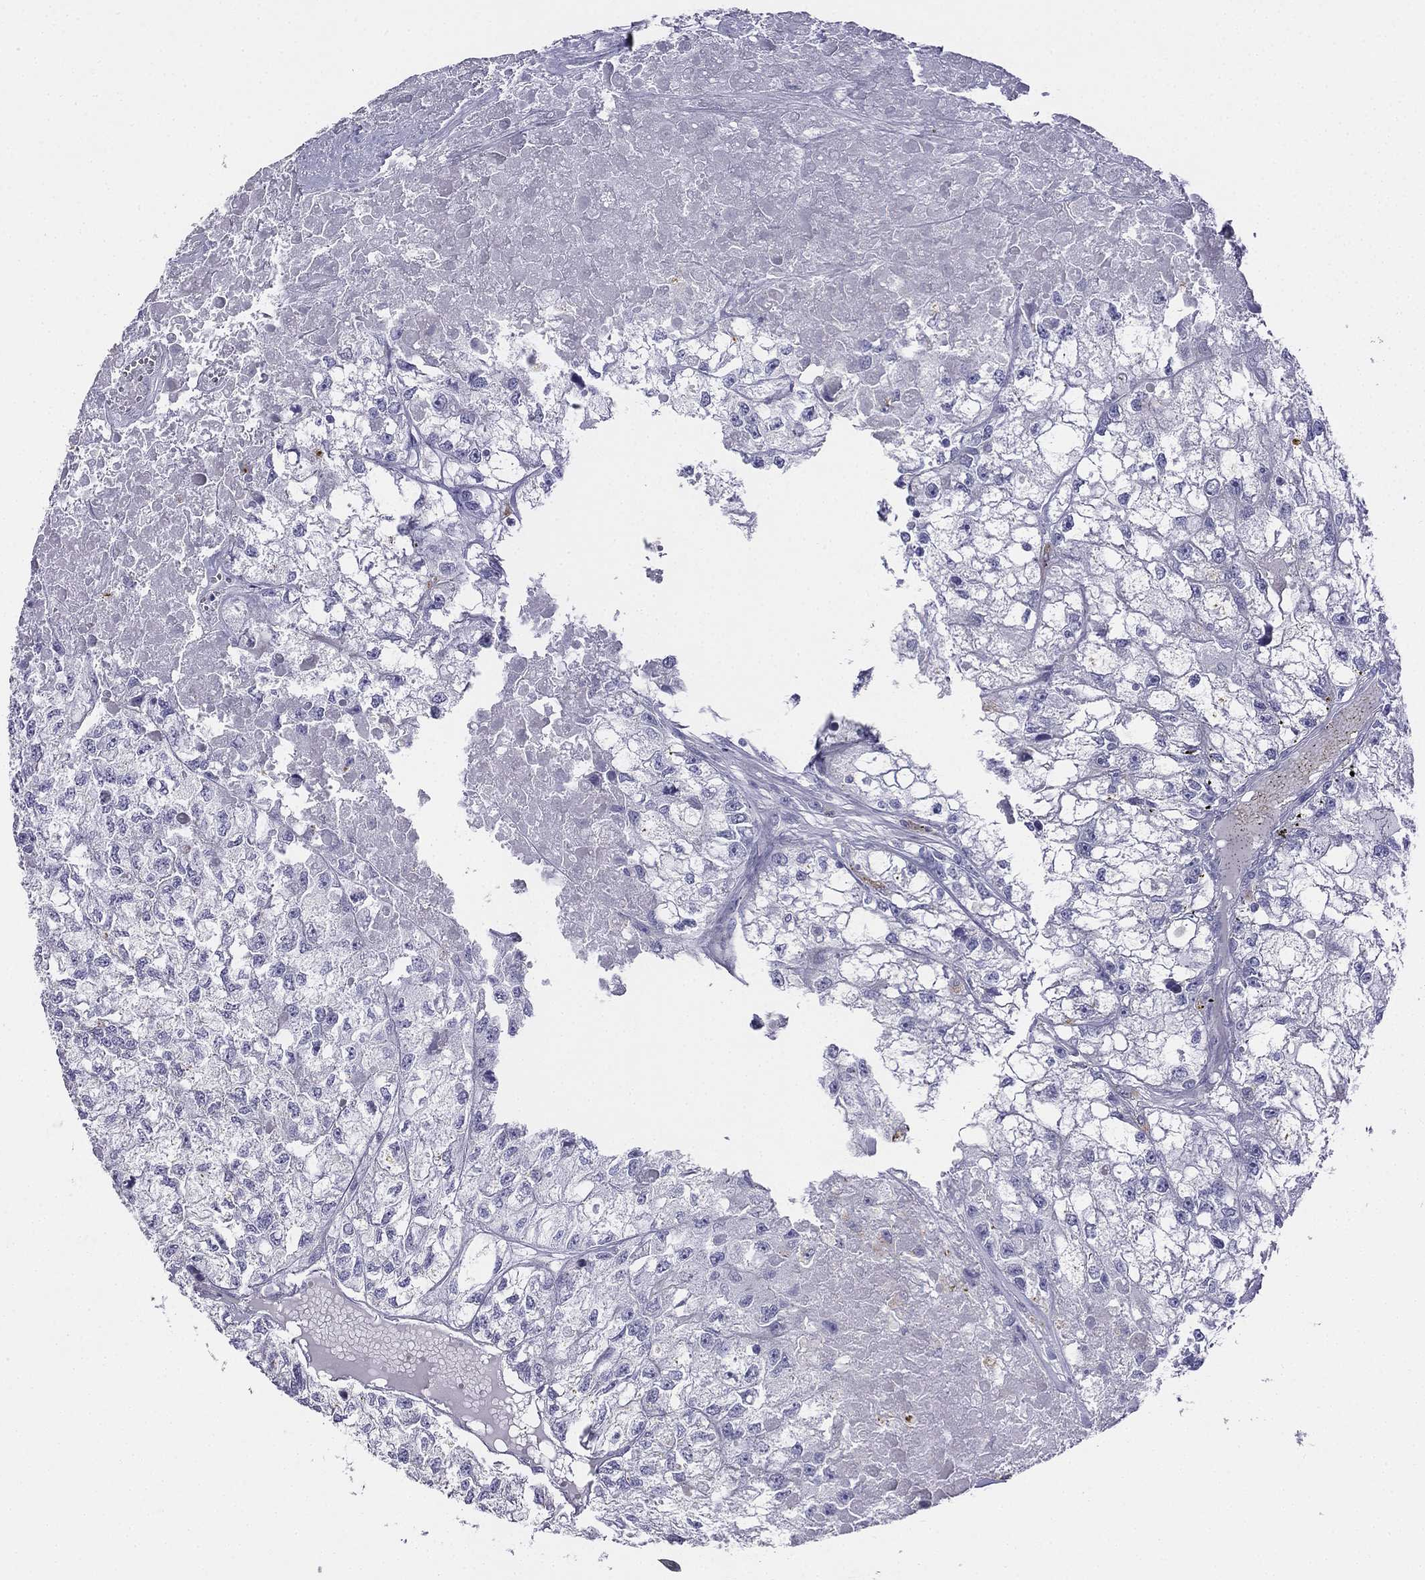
{"staining": {"intensity": "negative", "quantity": "none", "location": "none"}, "tissue": "renal cancer", "cell_type": "Tumor cells", "image_type": "cancer", "snomed": [{"axis": "morphology", "description": "Adenocarcinoma, NOS"}, {"axis": "topography", "description": "Kidney"}], "caption": "Immunohistochemistry of renal cancer (adenocarcinoma) exhibits no staining in tumor cells.", "gene": "ALOXE3", "patient": {"sex": "male", "age": 56}}